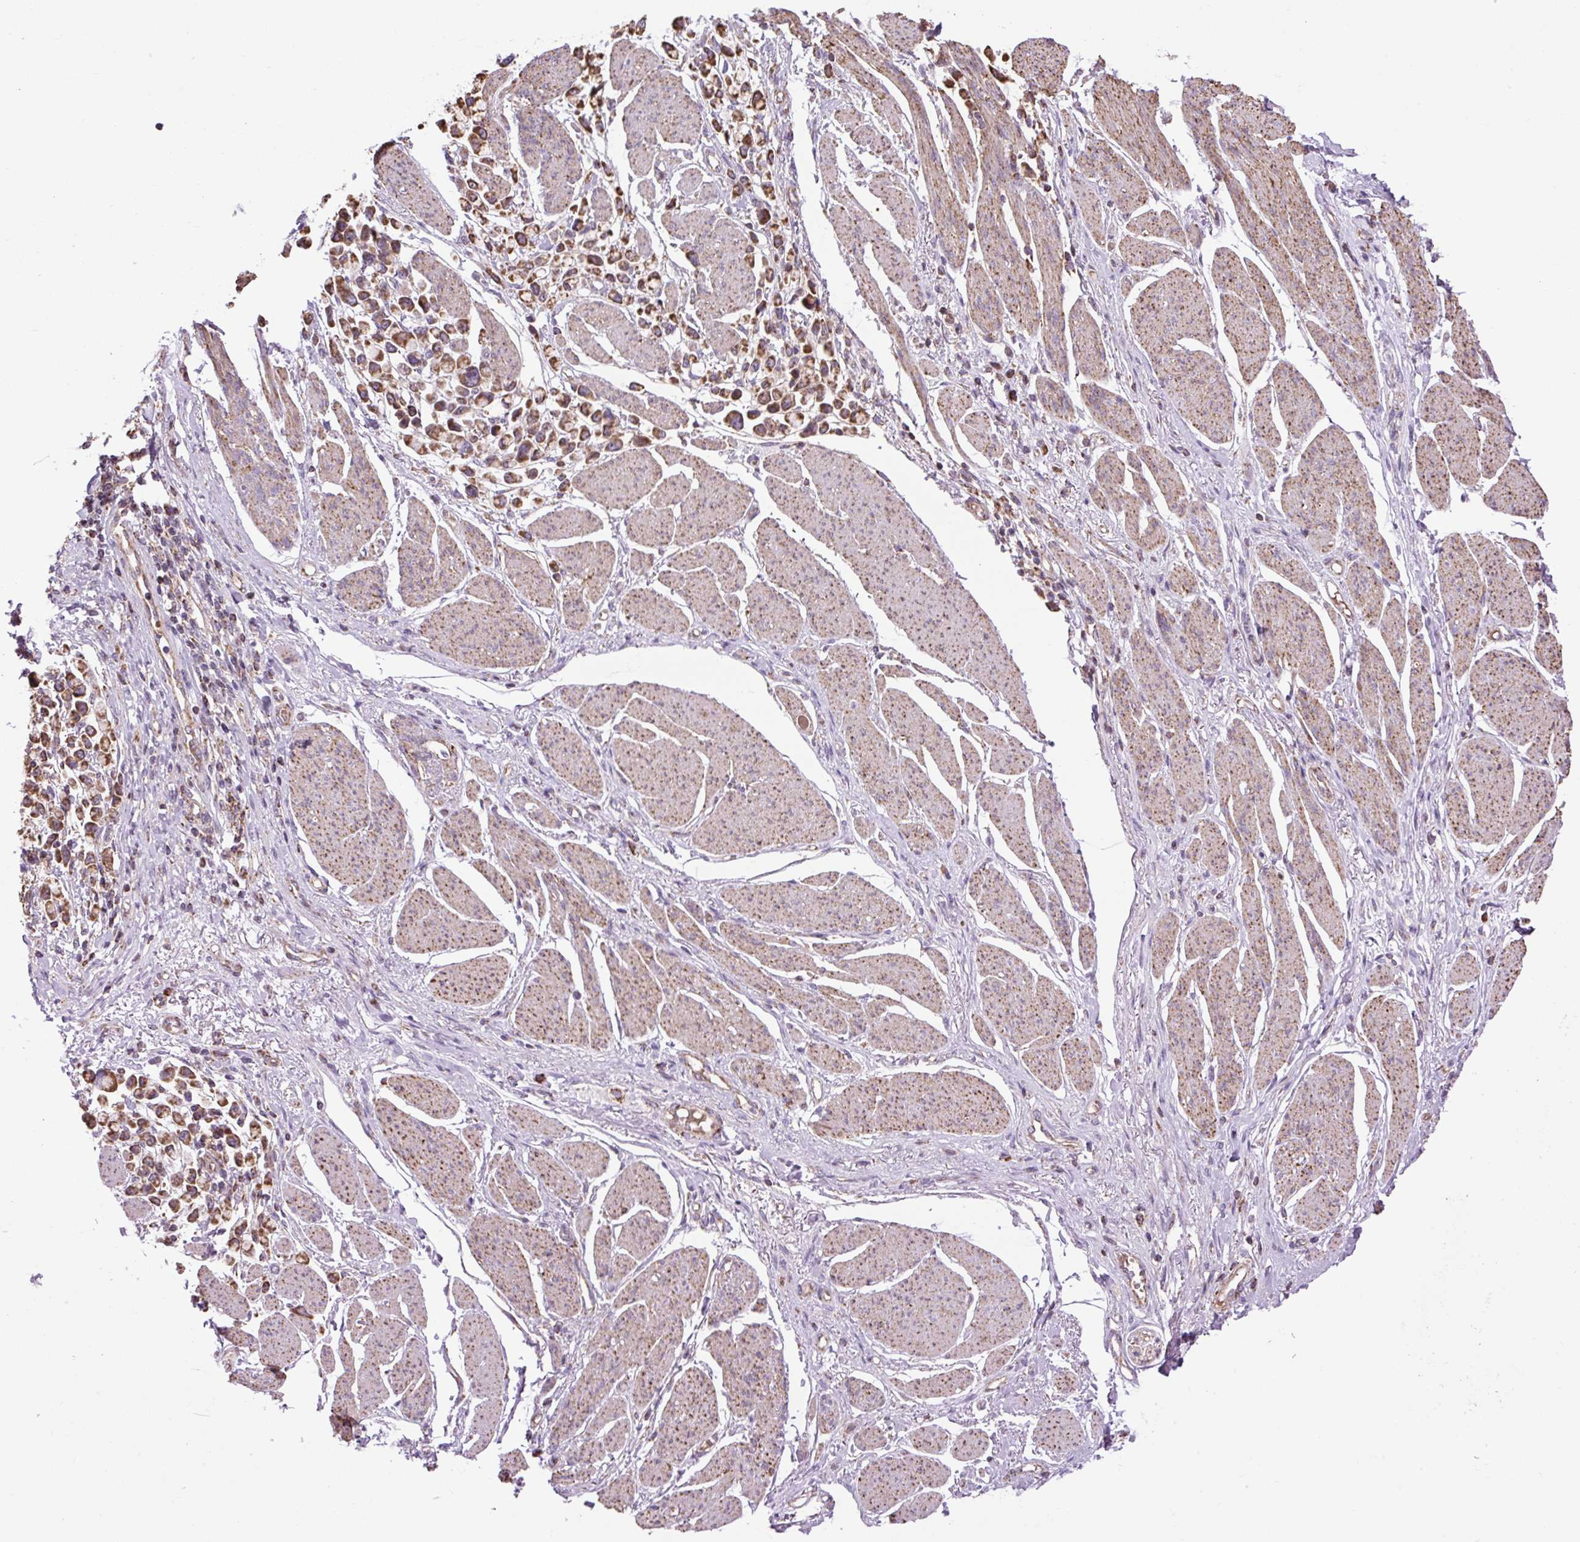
{"staining": {"intensity": "strong", "quantity": ">75%", "location": "cytoplasmic/membranous"}, "tissue": "stomach cancer", "cell_type": "Tumor cells", "image_type": "cancer", "snomed": [{"axis": "morphology", "description": "Adenocarcinoma, NOS"}, {"axis": "topography", "description": "Stomach"}], "caption": "Stomach cancer (adenocarcinoma) stained with IHC exhibits strong cytoplasmic/membranous expression in about >75% of tumor cells.", "gene": "PLCG1", "patient": {"sex": "female", "age": 81}}